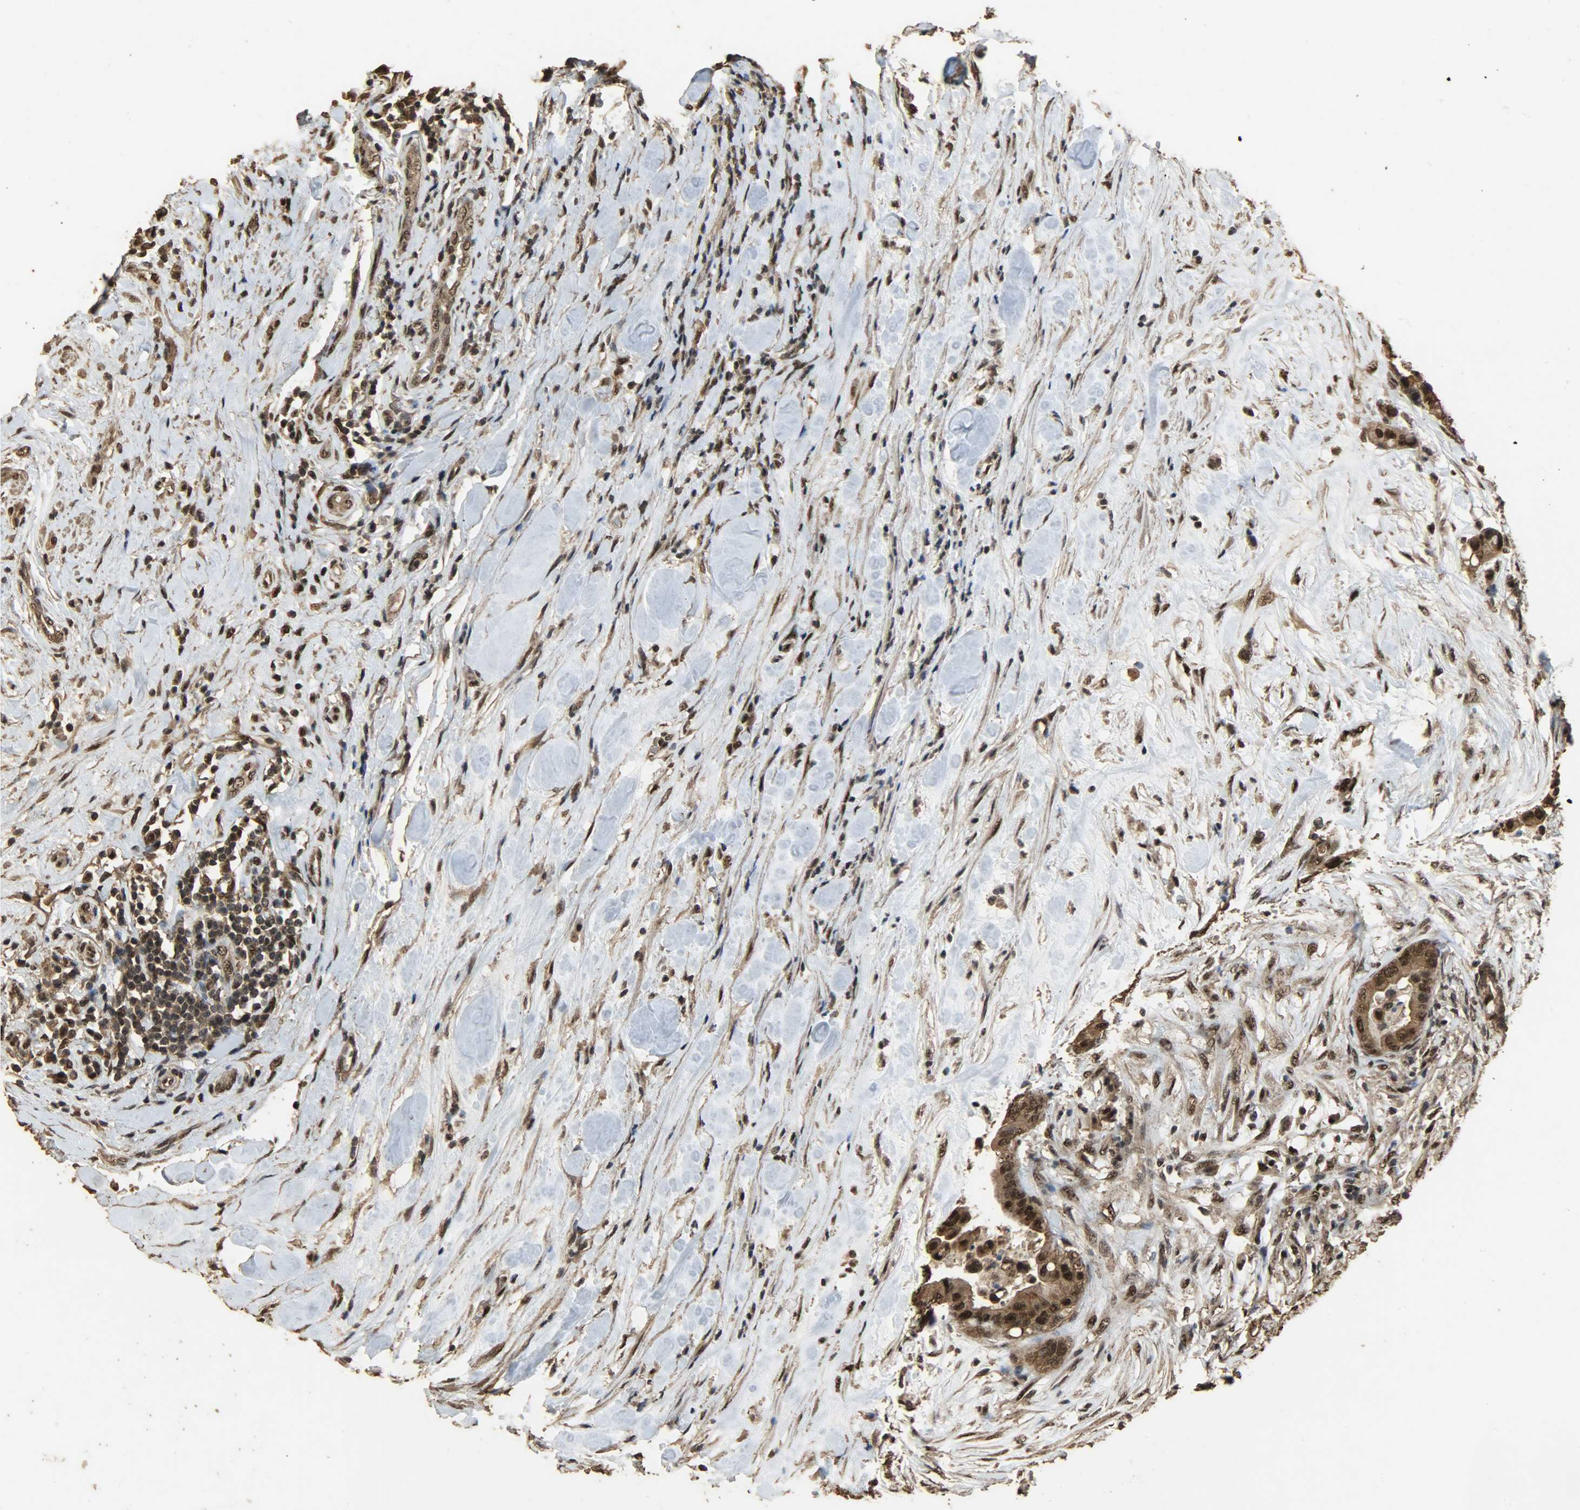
{"staining": {"intensity": "strong", "quantity": ">75%", "location": "cytoplasmic/membranous,nuclear"}, "tissue": "colorectal cancer", "cell_type": "Tumor cells", "image_type": "cancer", "snomed": [{"axis": "morphology", "description": "Adenocarcinoma, NOS"}, {"axis": "topography", "description": "Colon"}], "caption": "Tumor cells display high levels of strong cytoplasmic/membranous and nuclear expression in about >75% of cells in human colorectal adenocarcinoma.", "gene": "CCNT2", "patient": {"sex": "male", "age": 82}}